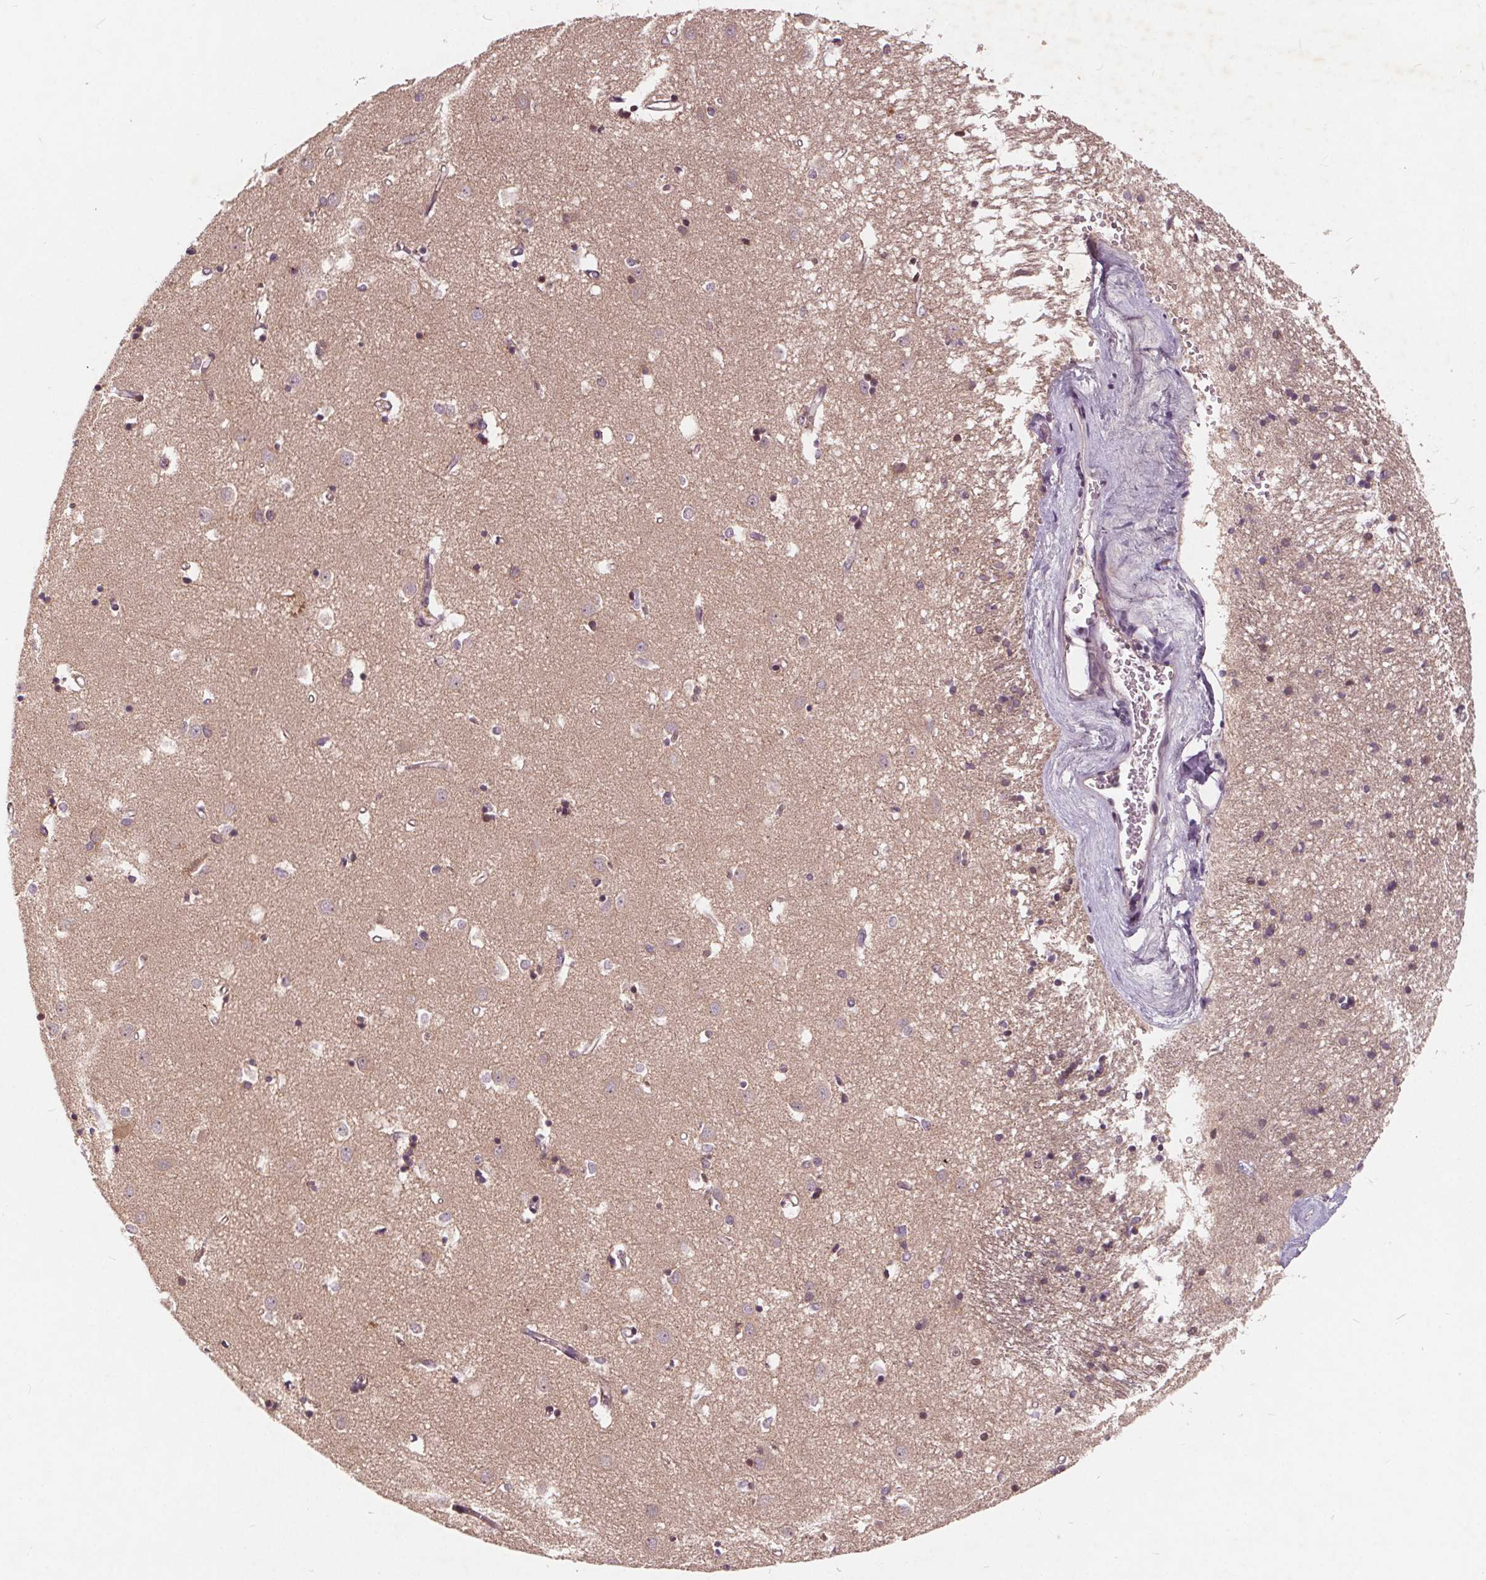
{"staining": {"intensity": "weak", "quantity": "<25%", "location": "cytoplasmic/membranous"}, "tissue": "caudate", "cell_type": "Glial cells", "image_type": "normal", "snomed": [{"axis": "morphology", "description": "Normal tissue, NOS"}, {"axis": "topography", "description": "Lateral ventricle wall"}], "caption": "High power microscopy micrograph of an immunohistochemistry micrograph of unremarkable caudate, revealing no significant staining in glial cells.", "gene": "CSNK1G2", "patient": {"sex": "male", "age": 54}}